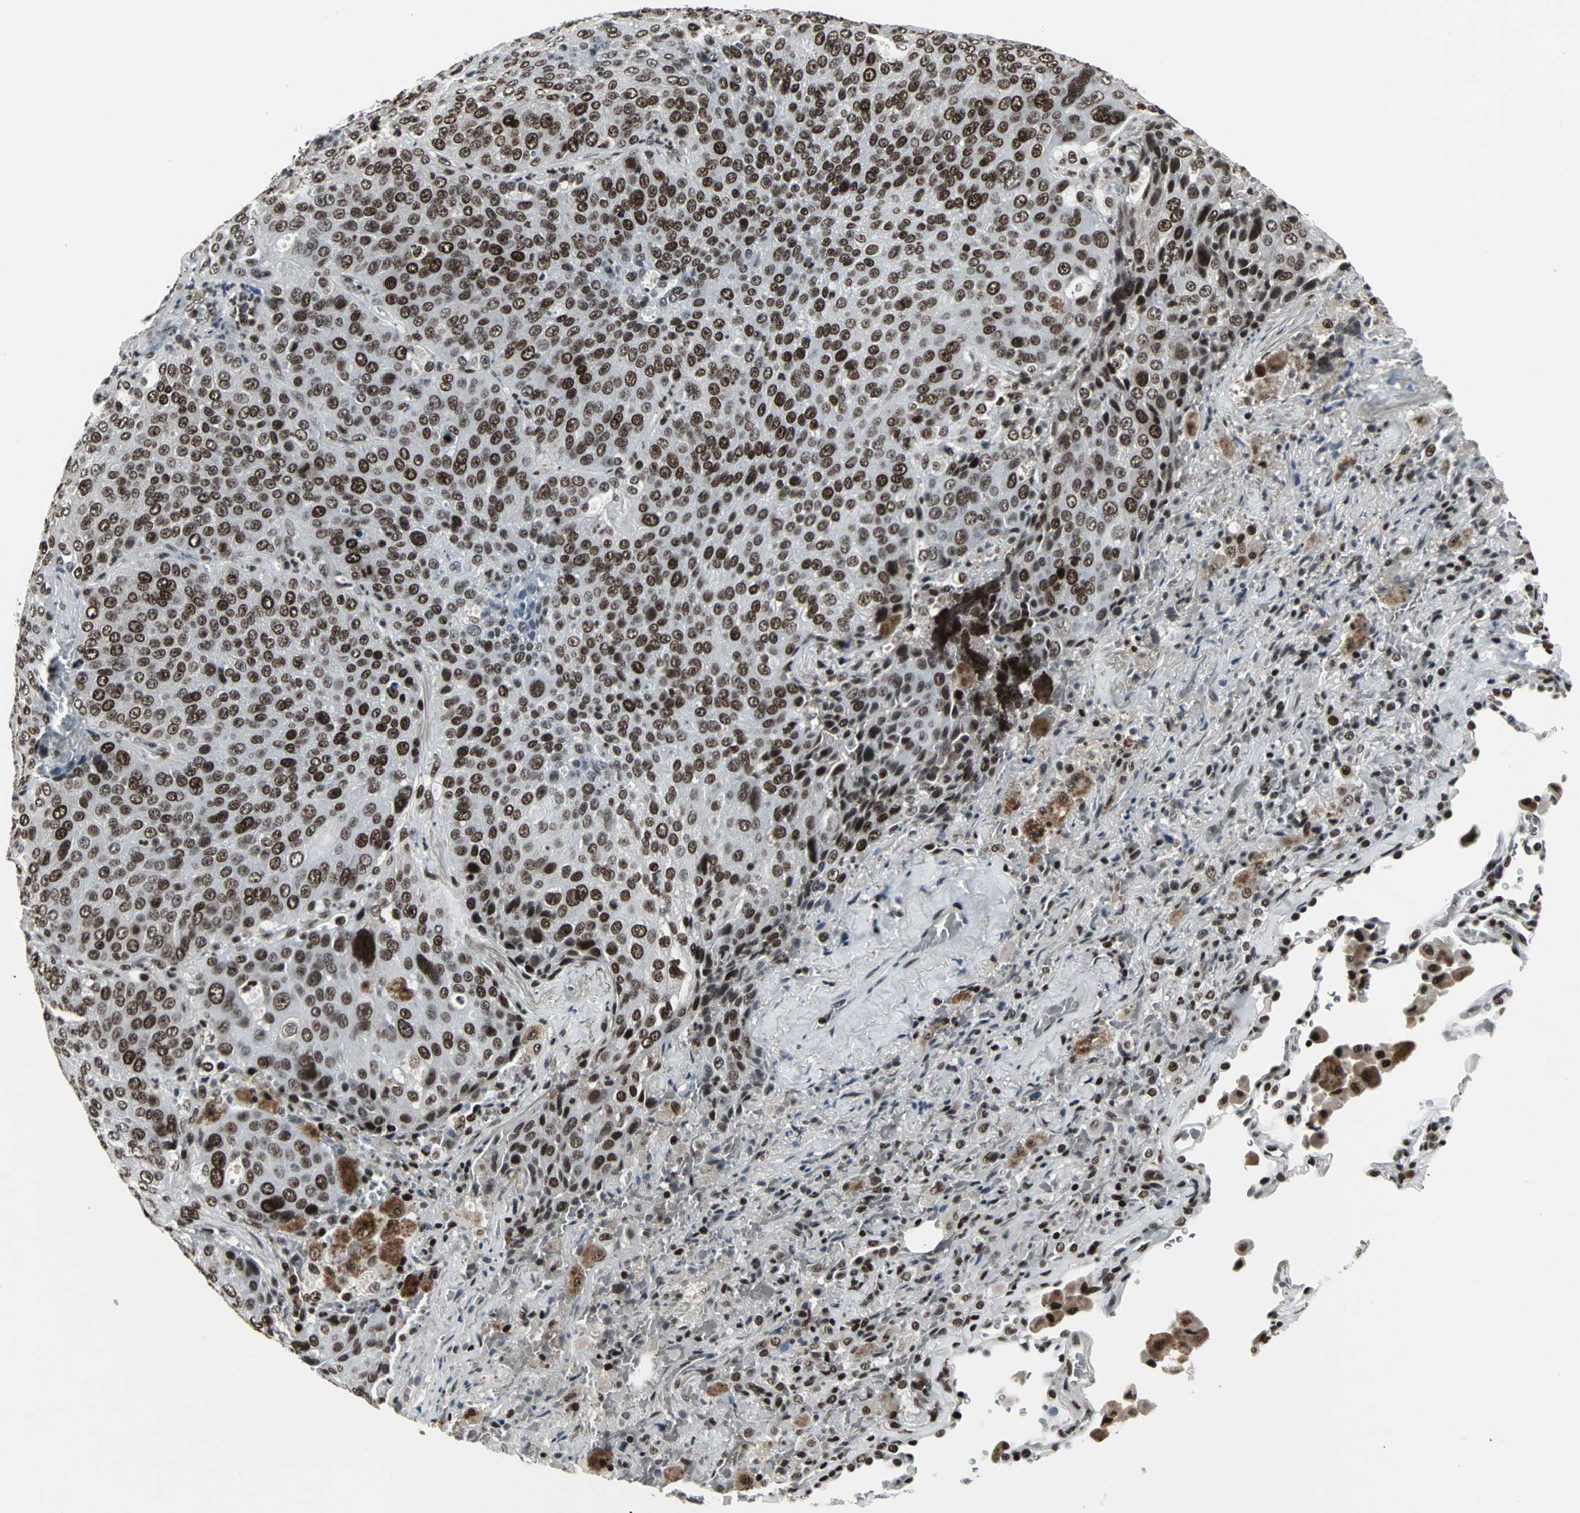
{"staining": {"intensity": "strong", "quantity": ">75%", "location": "nuclear"}, "tissue": "lung cancer", "cell_type": "Tumor cells", "image_type": "cancer", "snomed": [{"axis": "morphology", "description": "Squamous cell carcinoma, NOS"}, {"axis": "topography", "description": "Lung"}], "caption": "This is an image of immunohistochemistry (IHC) staining of lung cancer (squamous cell carcinoma), which shows strong expression in the nuclear of tumor cells.", "gene": "PNKP", "patient": {"sex": "male", "age": 54}}